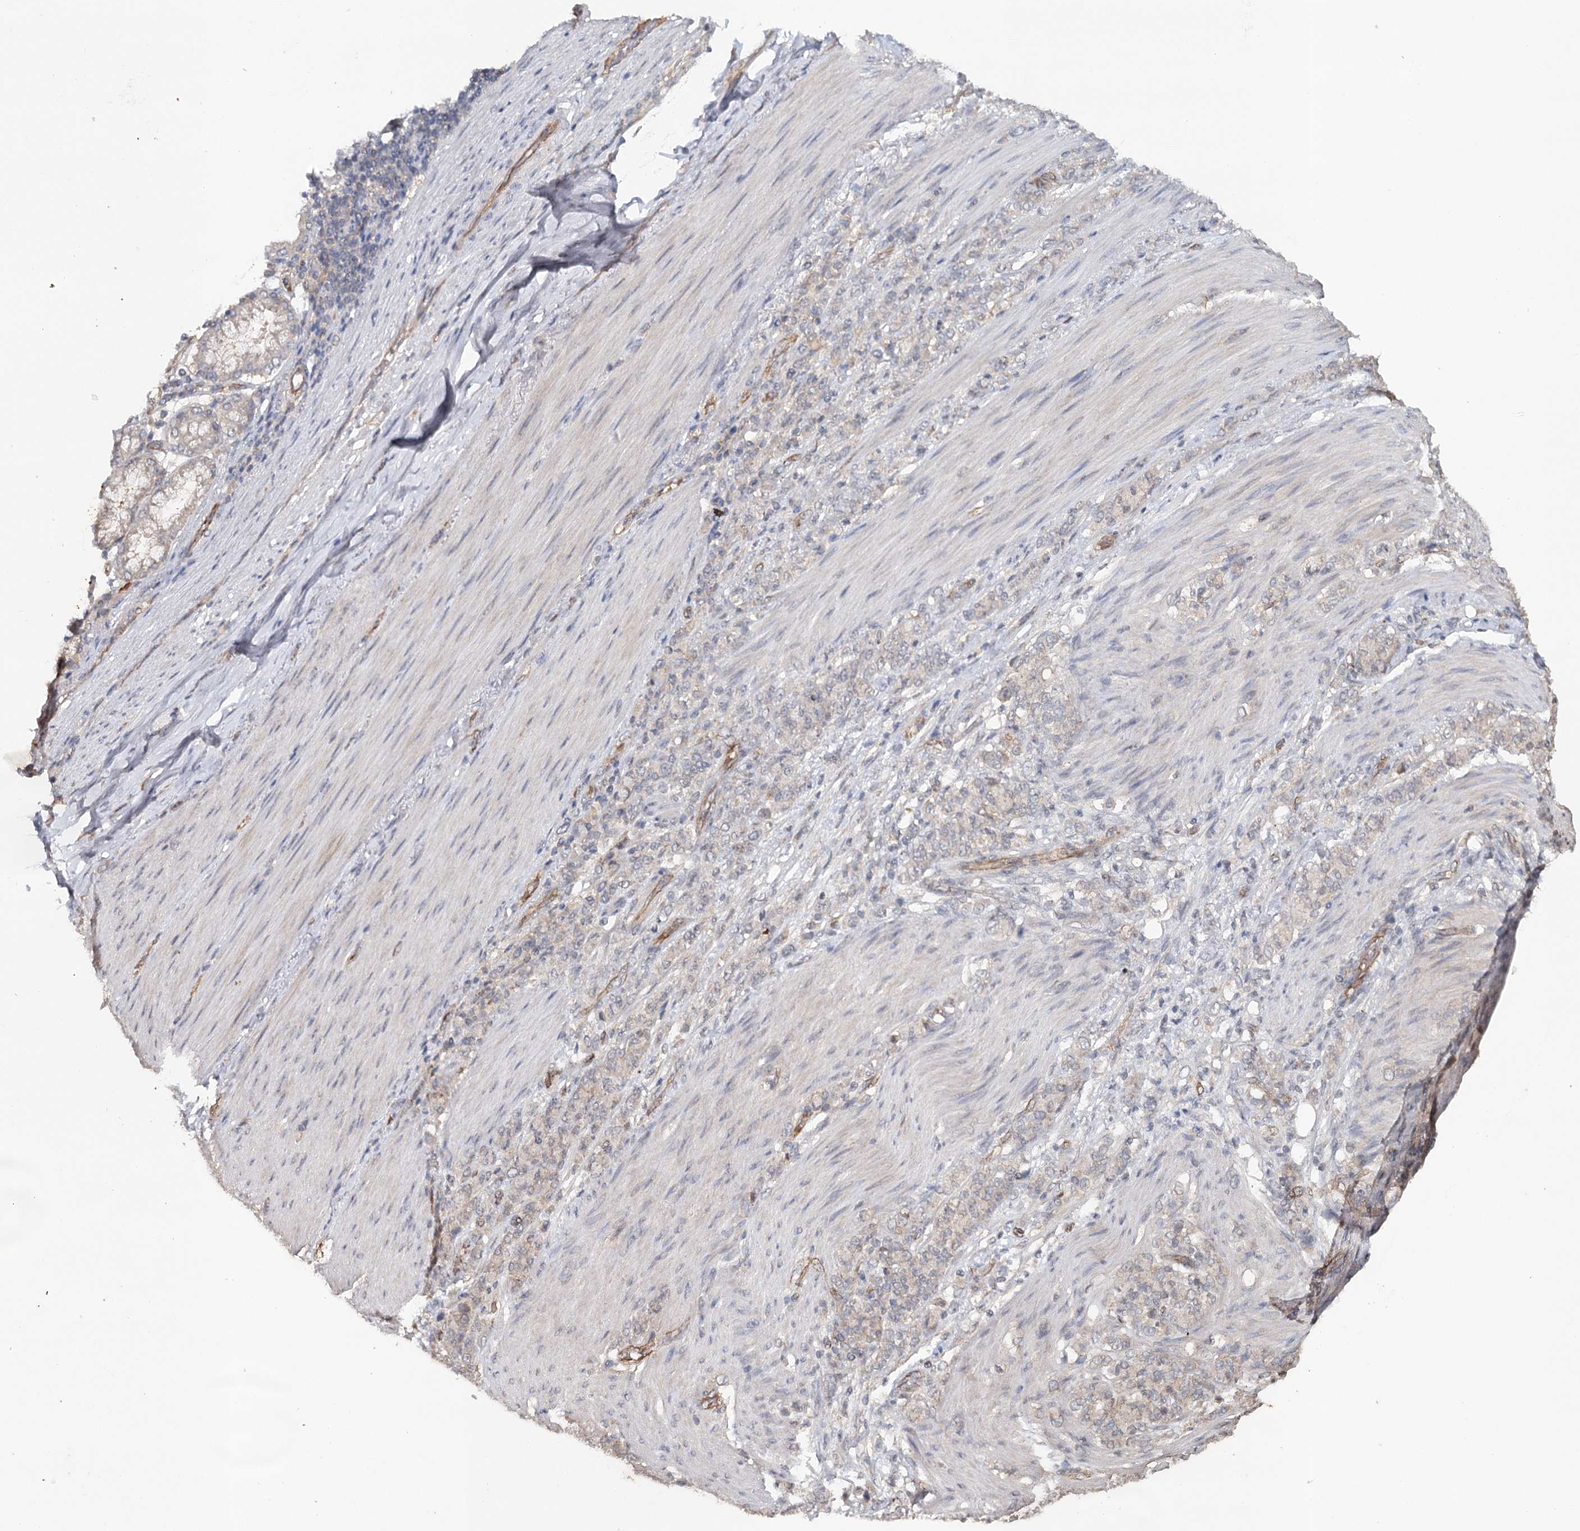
{"staining": {"intensity": "weak", "quantity": "<25%", "location": "cytoplasmic/membranous"}, "tissue": "stomach cancer", "cell_type": "Tumor cells", "image_type": "cancer", "snomed": [{"axis": "morphology", "description": "Adenocarcinoma, NOS"}, {"axis": "topography", "description": "Stomach"}], "caption": "An immunohistochemistry (IHC) histopathology image of adenocarcinoma (stomach) is shown. There is no staining in tumor cells of adenocarcinoma (stomach).", "gene": "SYNPO", "patient": {"sex": "female", "age": 79}}